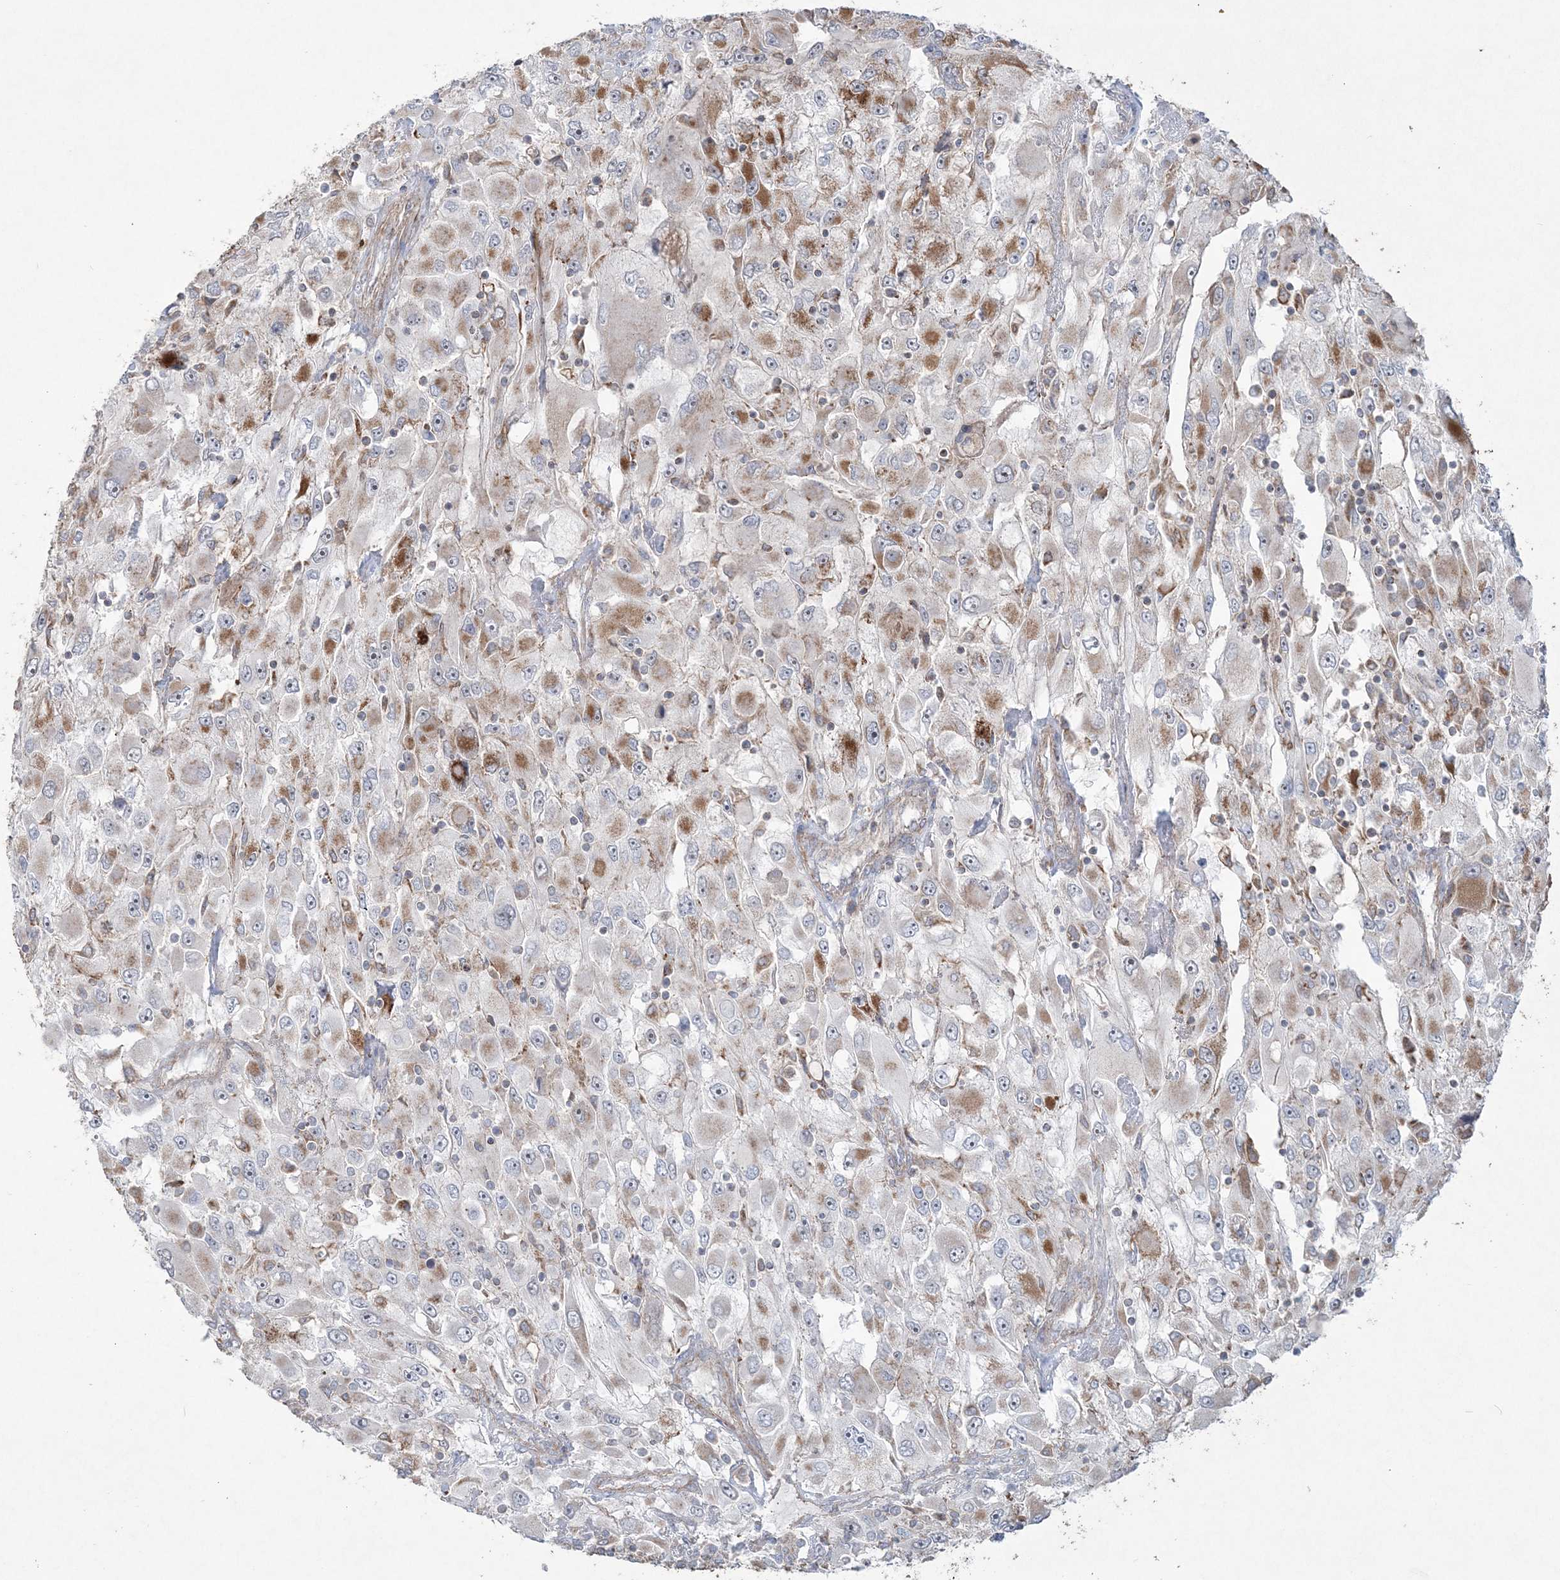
{"staining": {"intensity": "moderate", "quantity": "<25%", "location": "cytoplasmic/membranous"}, "tissue": "renal cancer", "cell_type": "Tumor cells", "image_type": "cancer", "snomed": [{"axis": "morphology", "description": "Adenocarcinoma, NOS"}, {"axis": "topography", "description": "Kidney"}], "caption": "Immunohistochemistry (IHC) histopathology image of renal cancer stained for a protein (brown), which reveals low levels of moderate cytoplasmic/membranous expression in approximately <25% of tumor cells.", "gene": "TTC7A", "patient": {"sex": "female", "age": 52}}